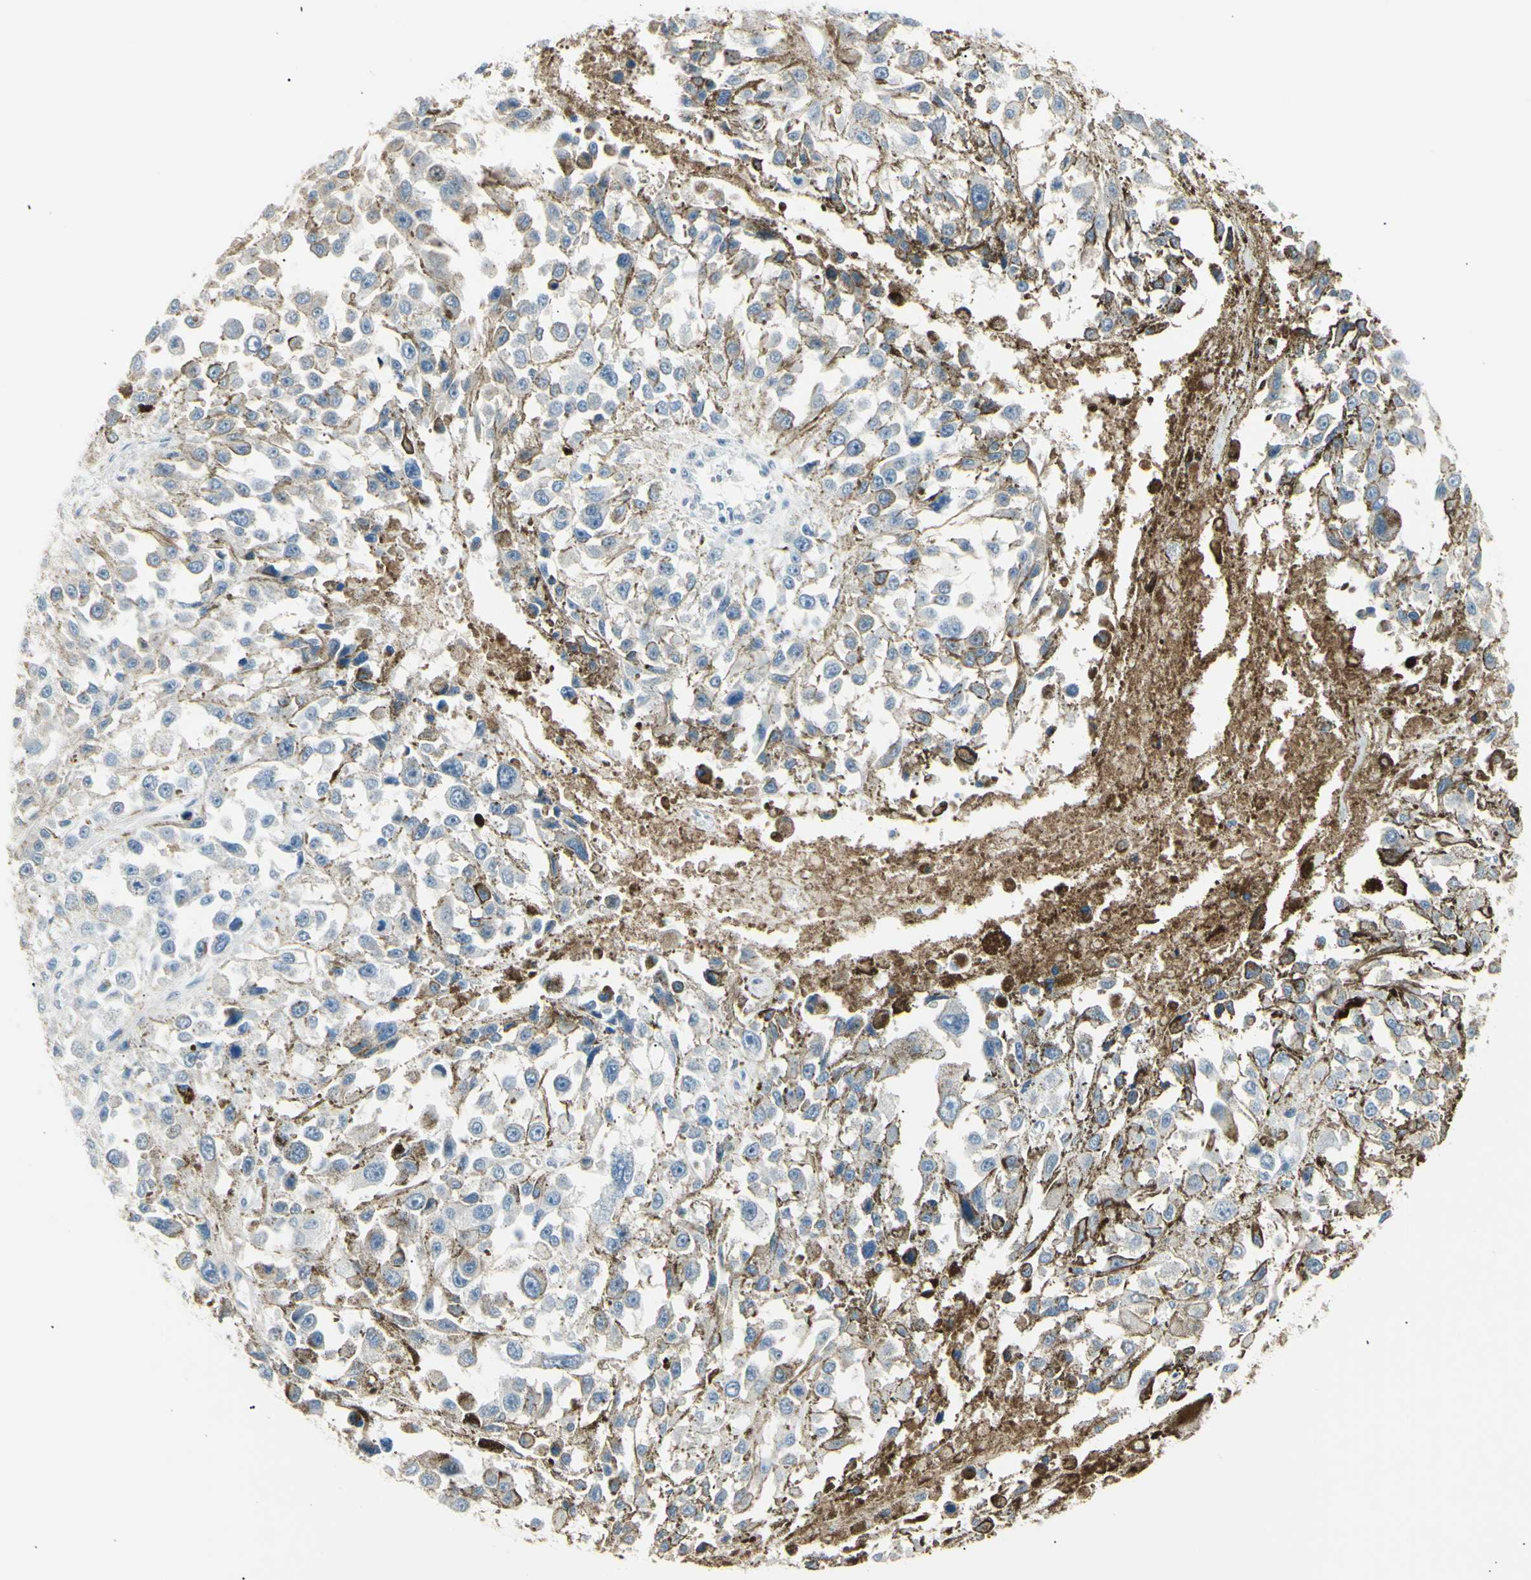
{"staining": {"intensity": "weak", "quantity": "<25%", "location": "cytoplasmic/membranous"}, "tissue": "melanoma", "cell_type": "Tumor cells", "image_type": "cancer", "snomed": [{"axis": "morphology", "description": "Malignant melanoma, Metastatic site"}, {"axis": "topography", "description": "Lymph node"}], "caption": "The immunohistochemistry photomicrograph has no significant staining in tumor cells of malignant melanoma (metastatic site) tissue. (DAB (3,3'-diaminobenzidine) immunohistochemistry (IHC) with hematoxylin counter stain).", "gene": "LHPP", "patient": {"sex": "male", "age": 59}}